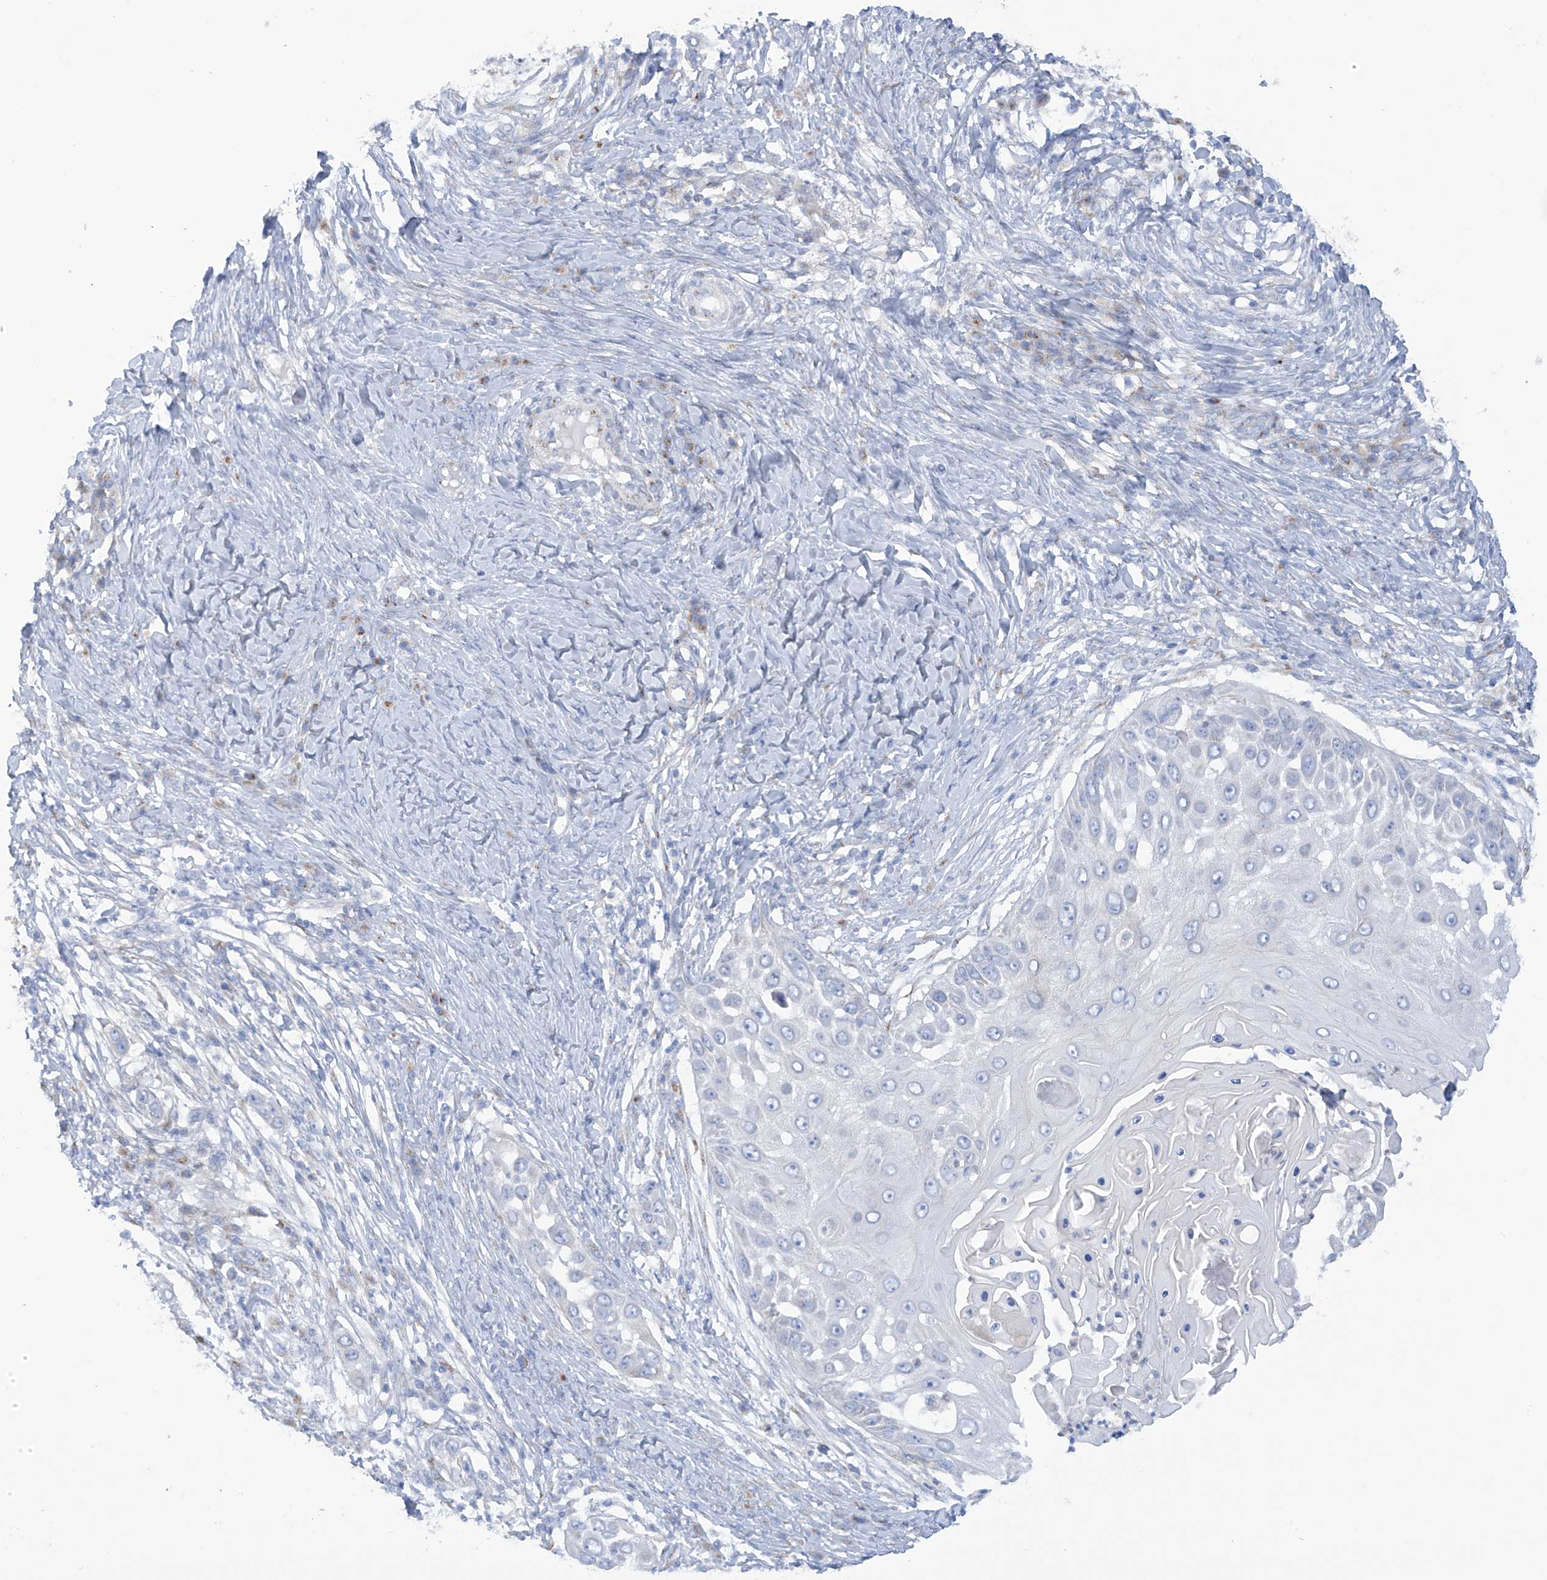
{"staining": {"intensity": "negative", "quantity": "none", "location": "none"}, "tissue": "skin cancer", "cell_type": "Tumor cells", "image_type": "cancer", "snomed": [{"axis": "morphology", "description": "Squamous cell carcinoma, NOS"}, {"axis": "topography", "description": "Skin"}], "caption": "An image of skin cancer stained for a protein shows no brown staining in tumor cells.", "gene": "TRMT2B", "patient": {"sex": "female", "age": 44}}